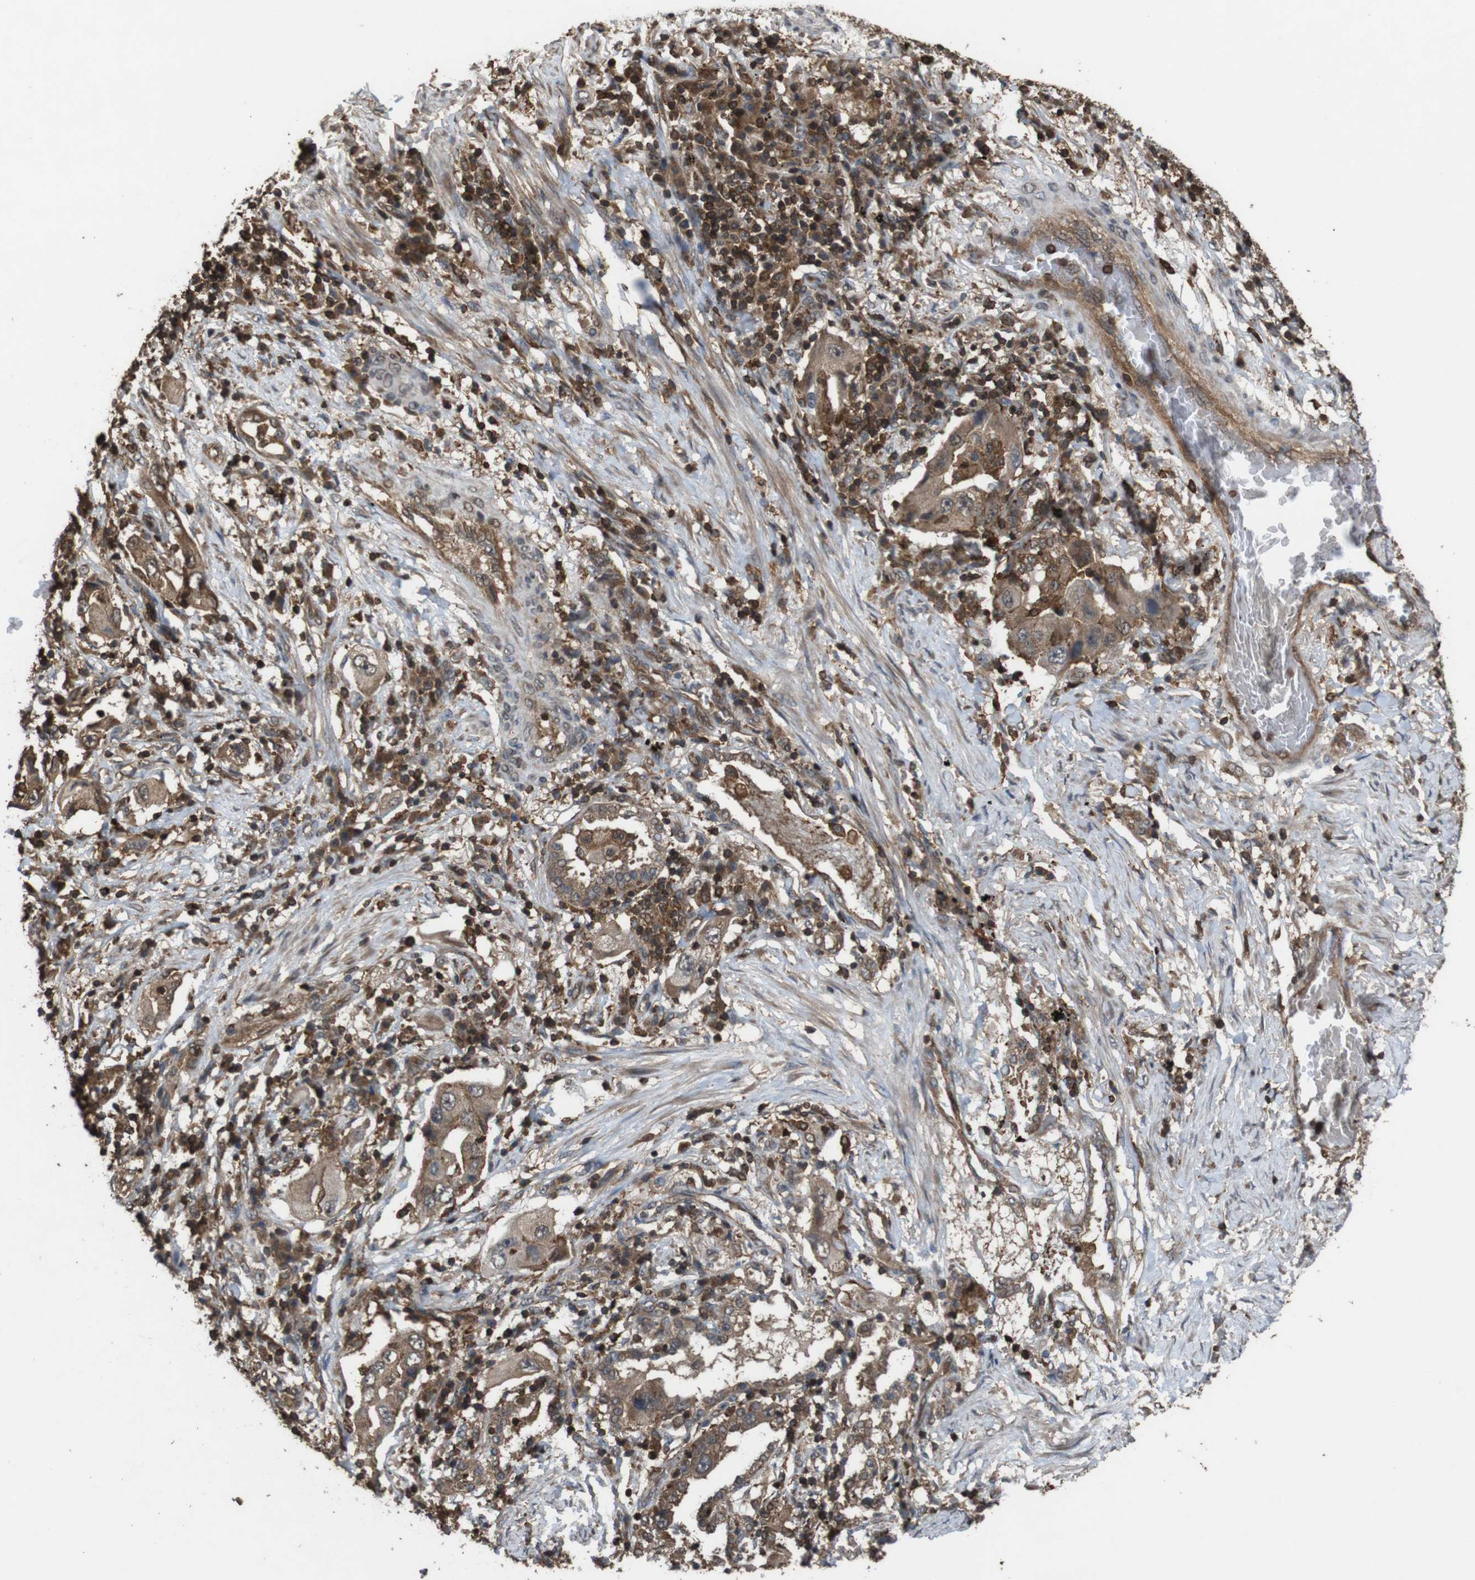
{"staining": {"intensity": "moderate", "quantity": ">75%", "location": "cytoplasmic/membranous"}, "tissue": "lung cancer", "cell_type": "Tumor cells", "image_type": "cancer", "snomed": [{"axis": "morphology", "description": "Adenocarcinoma, NOS"}, {"axis": "topography", "description": "Lung"}], "caption": "The immunohistochemical stain labels moderate cytoplasmic/membranous positivity in tumor cells of adenocarcinoma (lung) tissue.", "gene": "BAG4", "patient": {"sex": "female", "age": 65}}